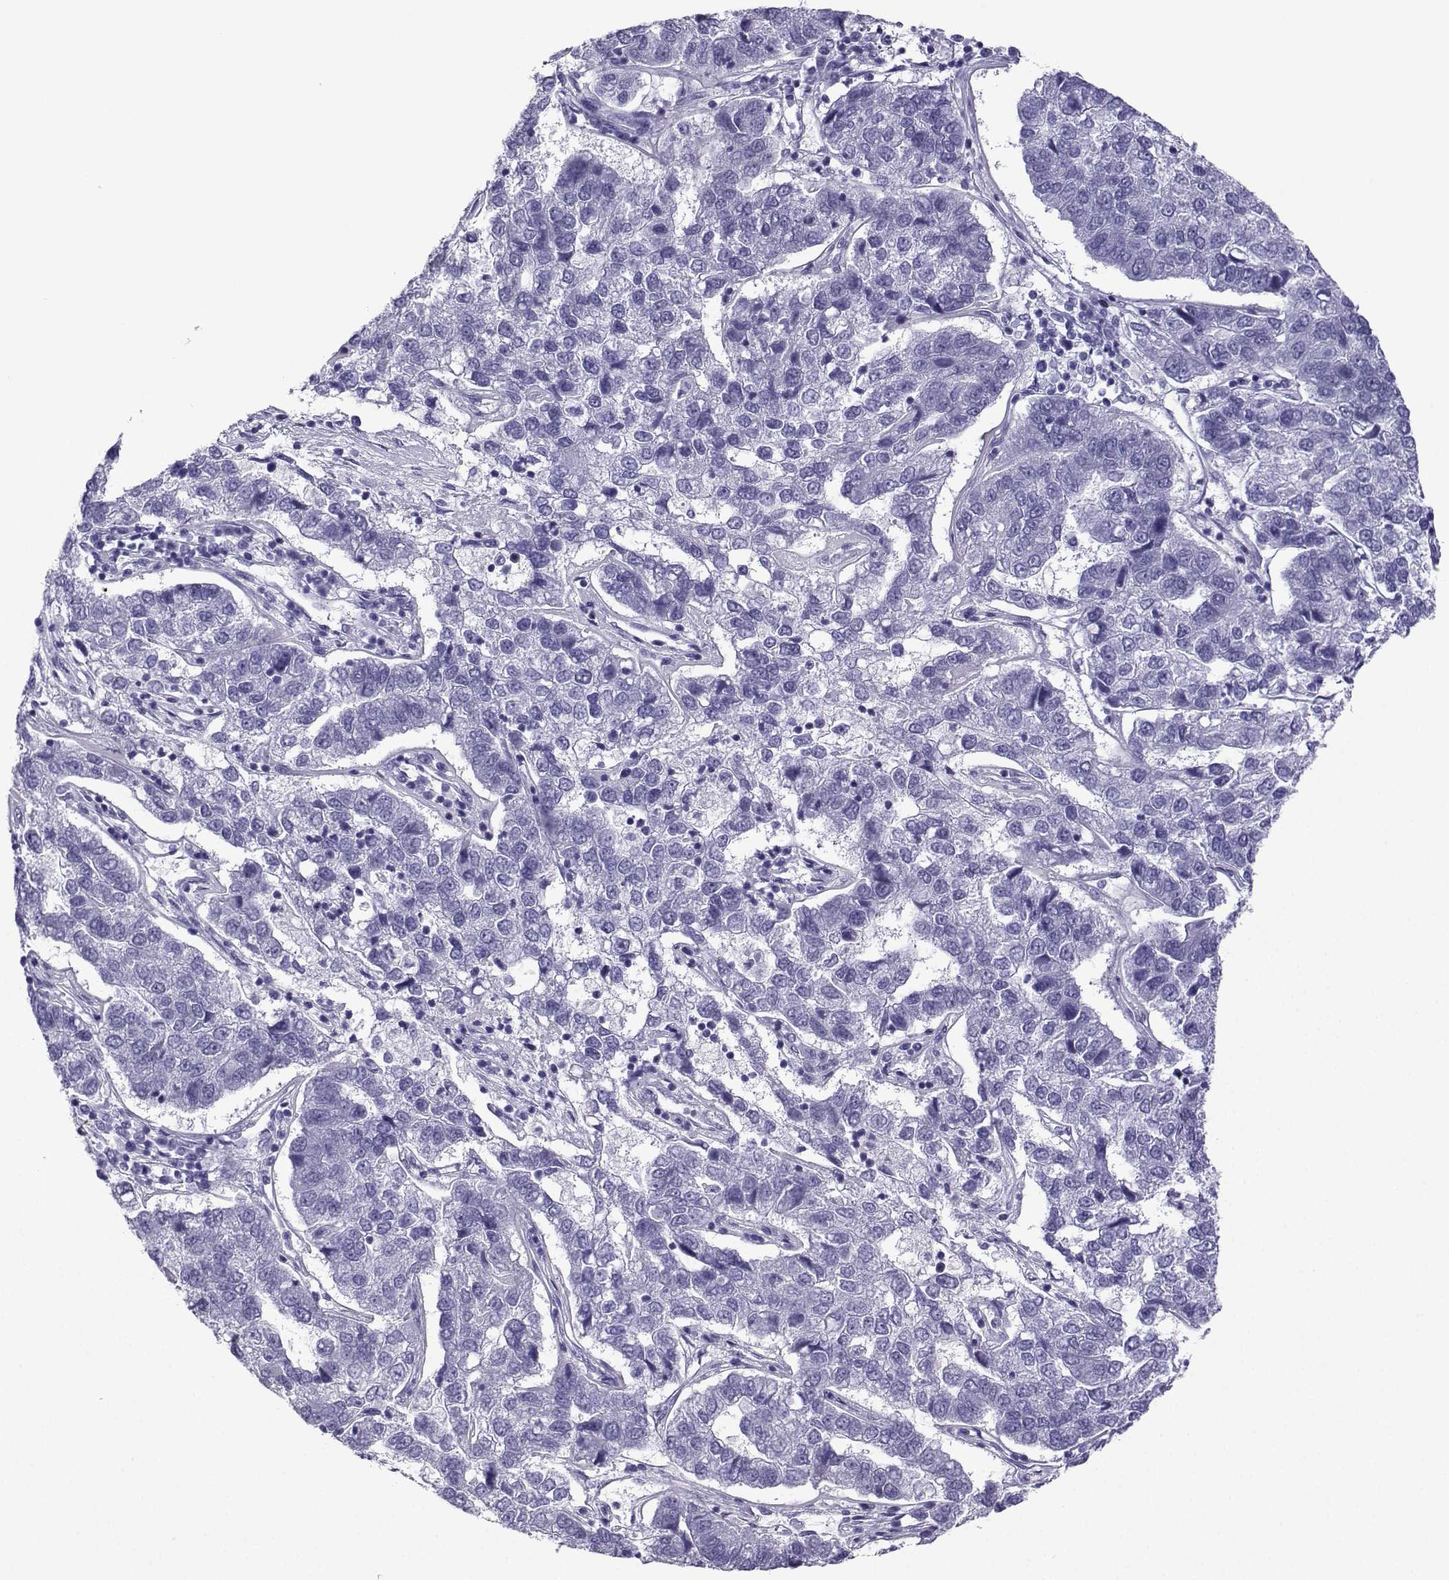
{"staining": {"intensity": "negative", "quantity": "none", "location": "none"}, "tissue": "pancreatic cancer", "cell_type": "Tumor cells", "image_type": "cancer", "snomed": [{"axis": "morphology", "description": "Adenocarcinoma, NOS"}, {"axis": "topography", "description": "Pancreas"}], "caption": "Immunohistochemistry (IHC) of human pancreatic cancer (adenocarcinoma) exhibits no staining in tumor cells. The staining is performed using DAB brown chromogen with nuclei counter-stained in using hematoxylin.", "gene": "CD109", "patient": {"sex": "female", "age": 61}}